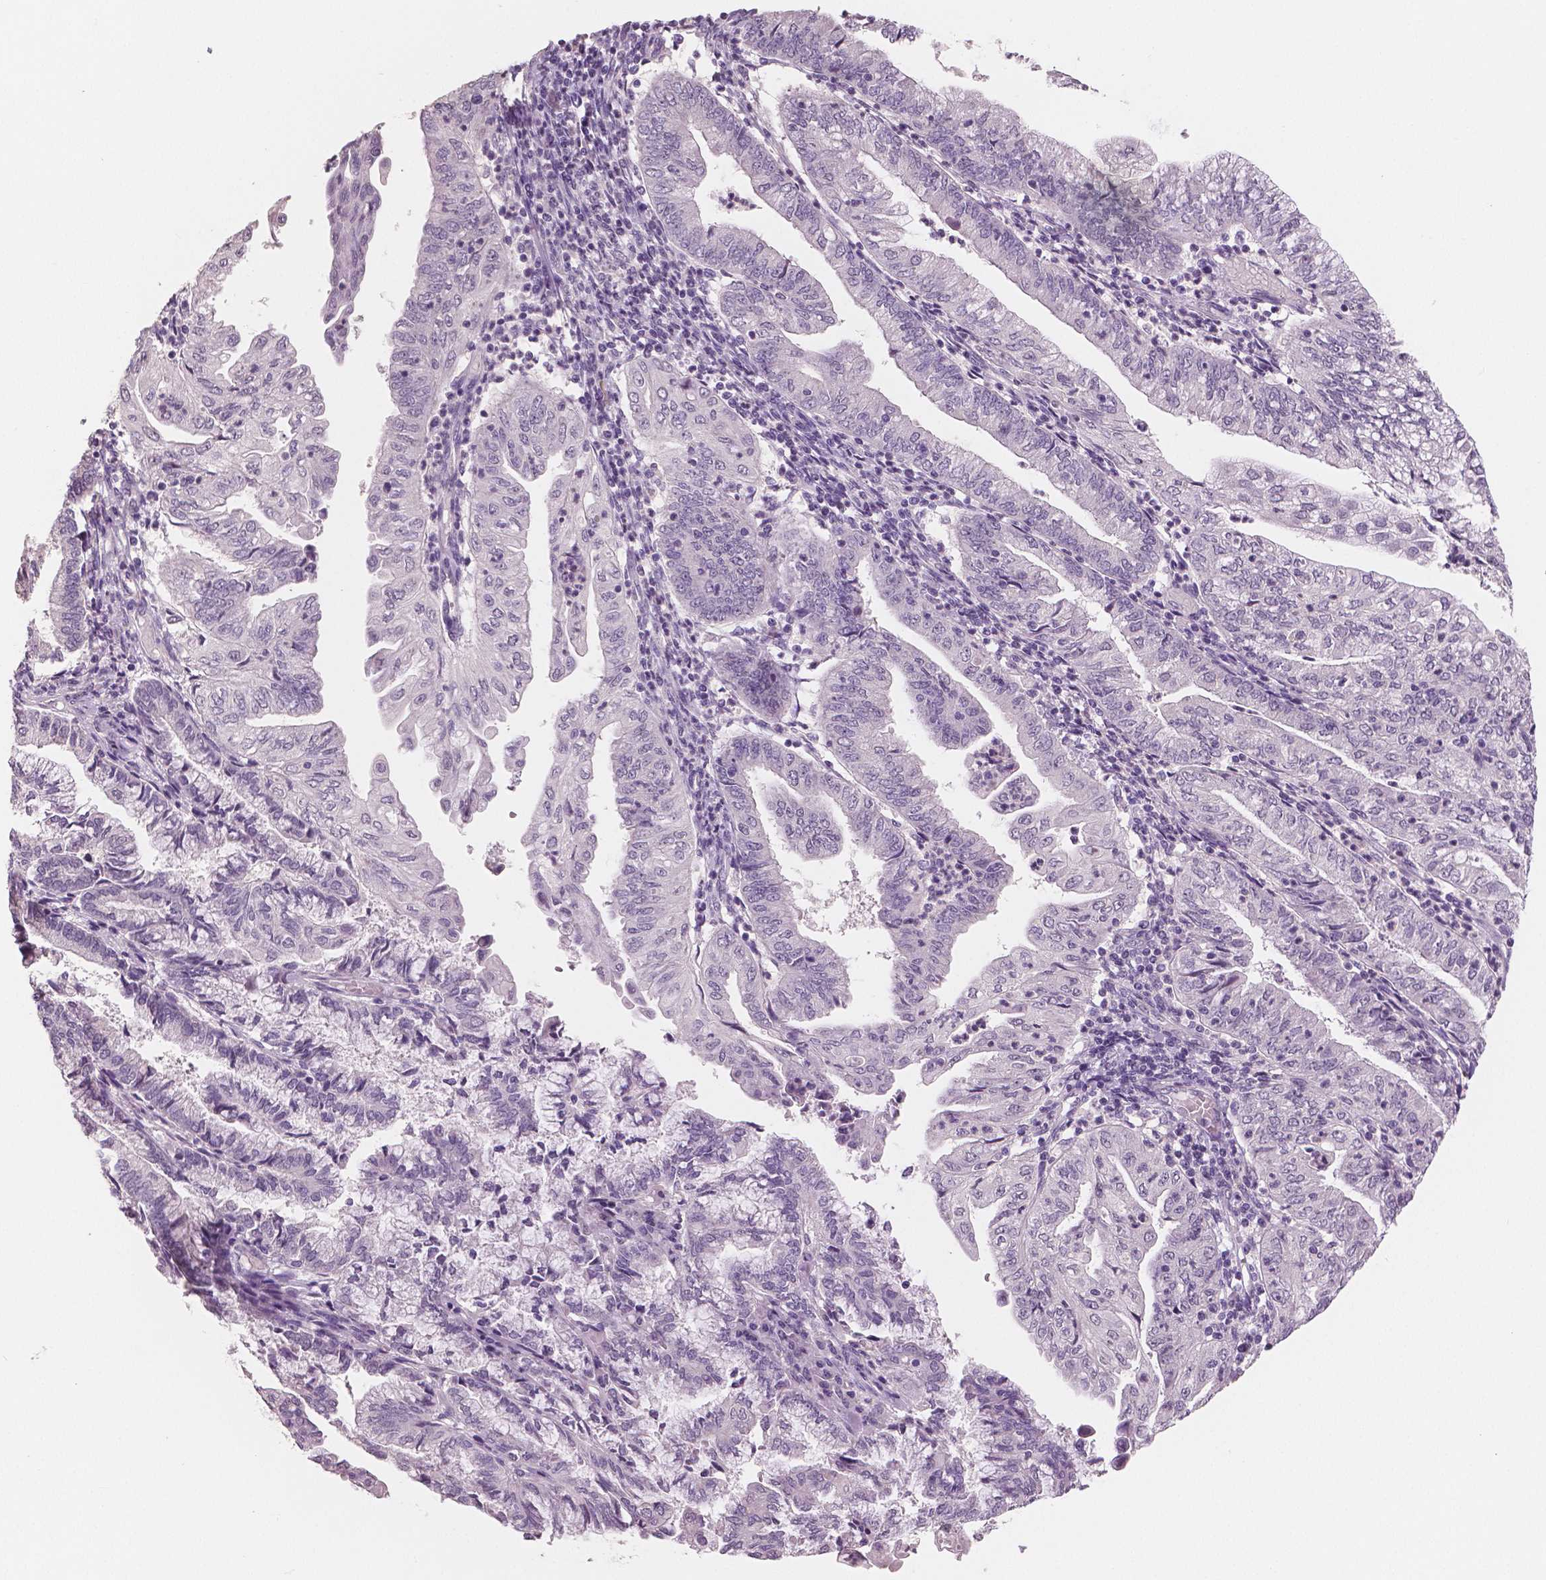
{"staining": {"intensity": "negative", "quantity": "none", "location": "none"}, "tissue": "endometrial cancer", "cell_type": "Tumor cells", "image_type": "cancer", "snomed": [{"axis": "morphology", "description": "Adenocarcinoma, NOS"}, {"axis": "topography", "description": "Endometrium"}], "caption": "Endometrial cancer (adenocarcinoma) was stained to show a protein in brown. There is no significant staining in tumor cells.", "gene": "NECAB1", "patient": {"sex": "female", "age": 55}}